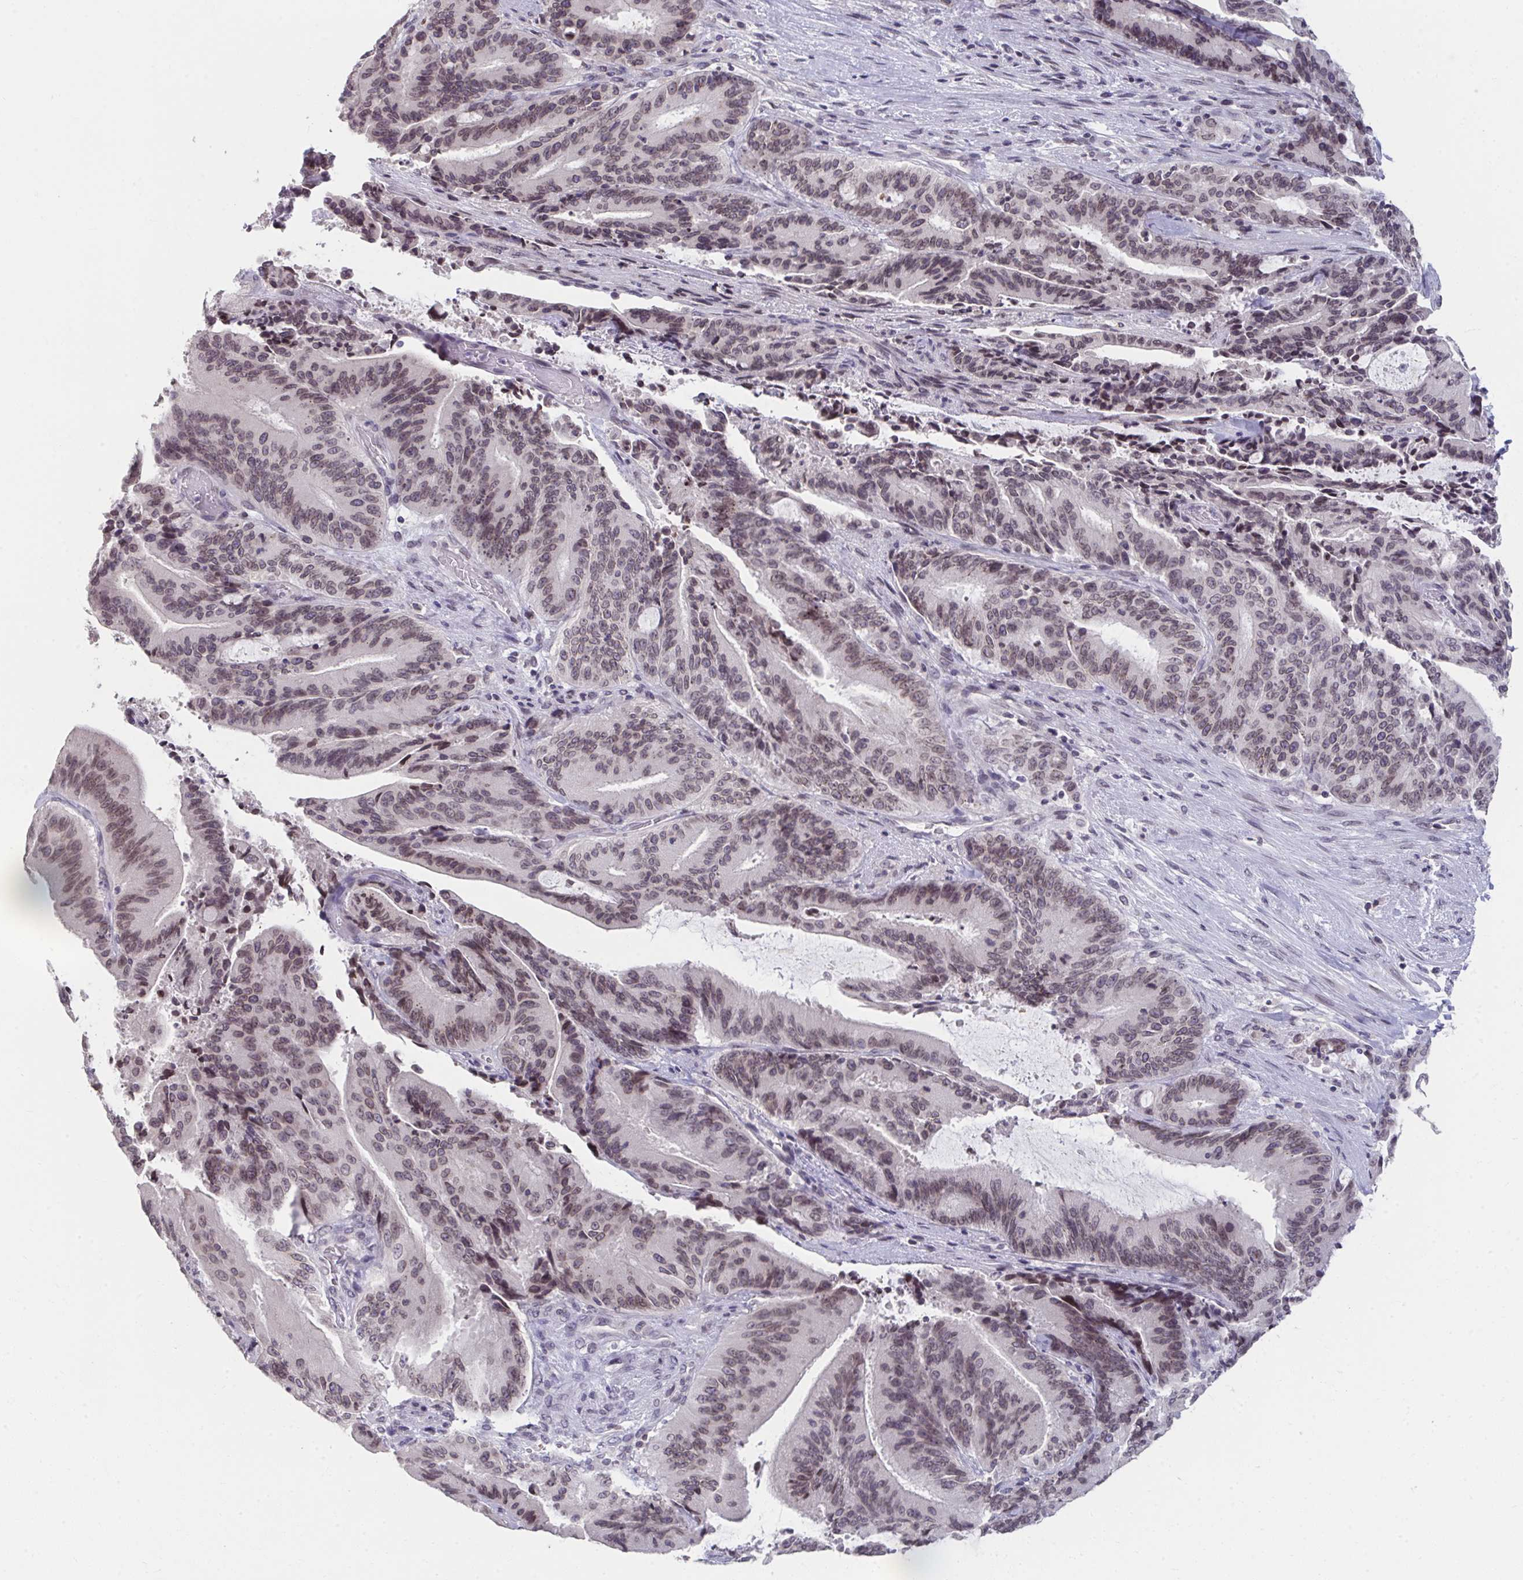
{"staining": {"intensity": "weak", "quantity": "25%-75%", "location": "nuclear"}, "tissue": "liver cancer", "cell_type": "Tumor cells", "image_type": "cancer", "snomed": [{"axis": "morphology", "description": "Normal tissue, NOS"}, {"axis": "morphology", "description": "Cholangiocarcinoma"}, {"axis": "topography", "description": "Liver"}, {"axis": "topography", "description": "Peripheral nerve tissue"}], "caption": "Weak nuclear positivity is seen in approximately 25%-75% of tumor cells in liver cancer (cholangiocarcinoma). The protein of interest is shown in brown color, while the nuclei are stained blue.", "gene": "NUP133", "patient": {"sex": "female", "age": 73}}